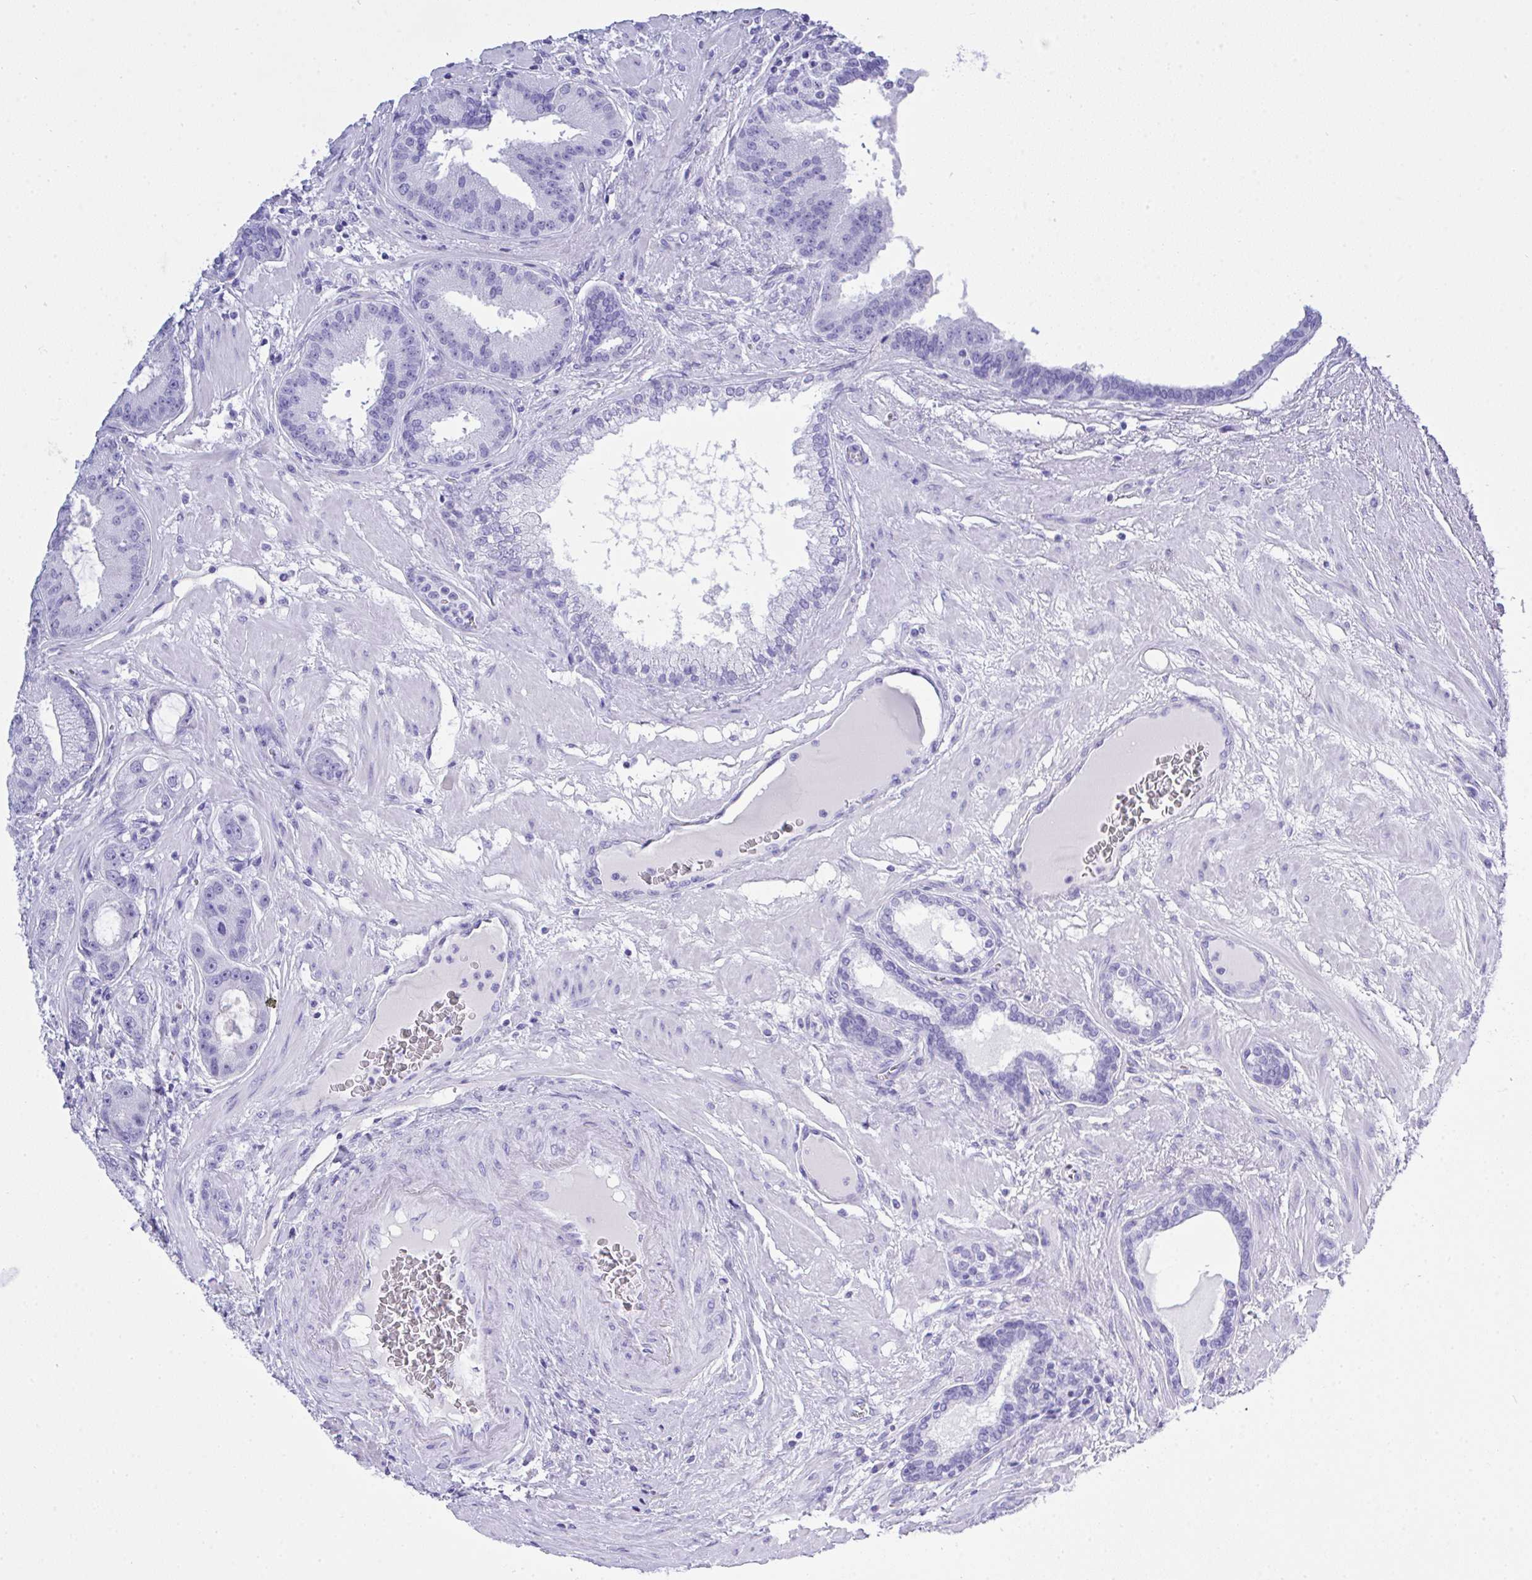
{"staining": {"intensity": "negative", "quantity": "none", "location": "none"}, "tissue": "prostate cancer", "cell_type": "Tumor cells", "image_type": "cancer", "snomed": [{"axis": "morphology", "description": "Adenocarcinoma, High grade"}, {"axis": "topography", "description": "Prostate"}], "caption": "Photomicrograph shows no significant protein positivity in tumor cells of prostate high-grade adenocarcinoma. The staining is performed using DAB (3,3'-diaminobenzidine) brown chromogen with nuclei counter-stained in using hematoxylin.", "gene": "AKR1D1", "patient": {"sex": "male", "age": 65}}